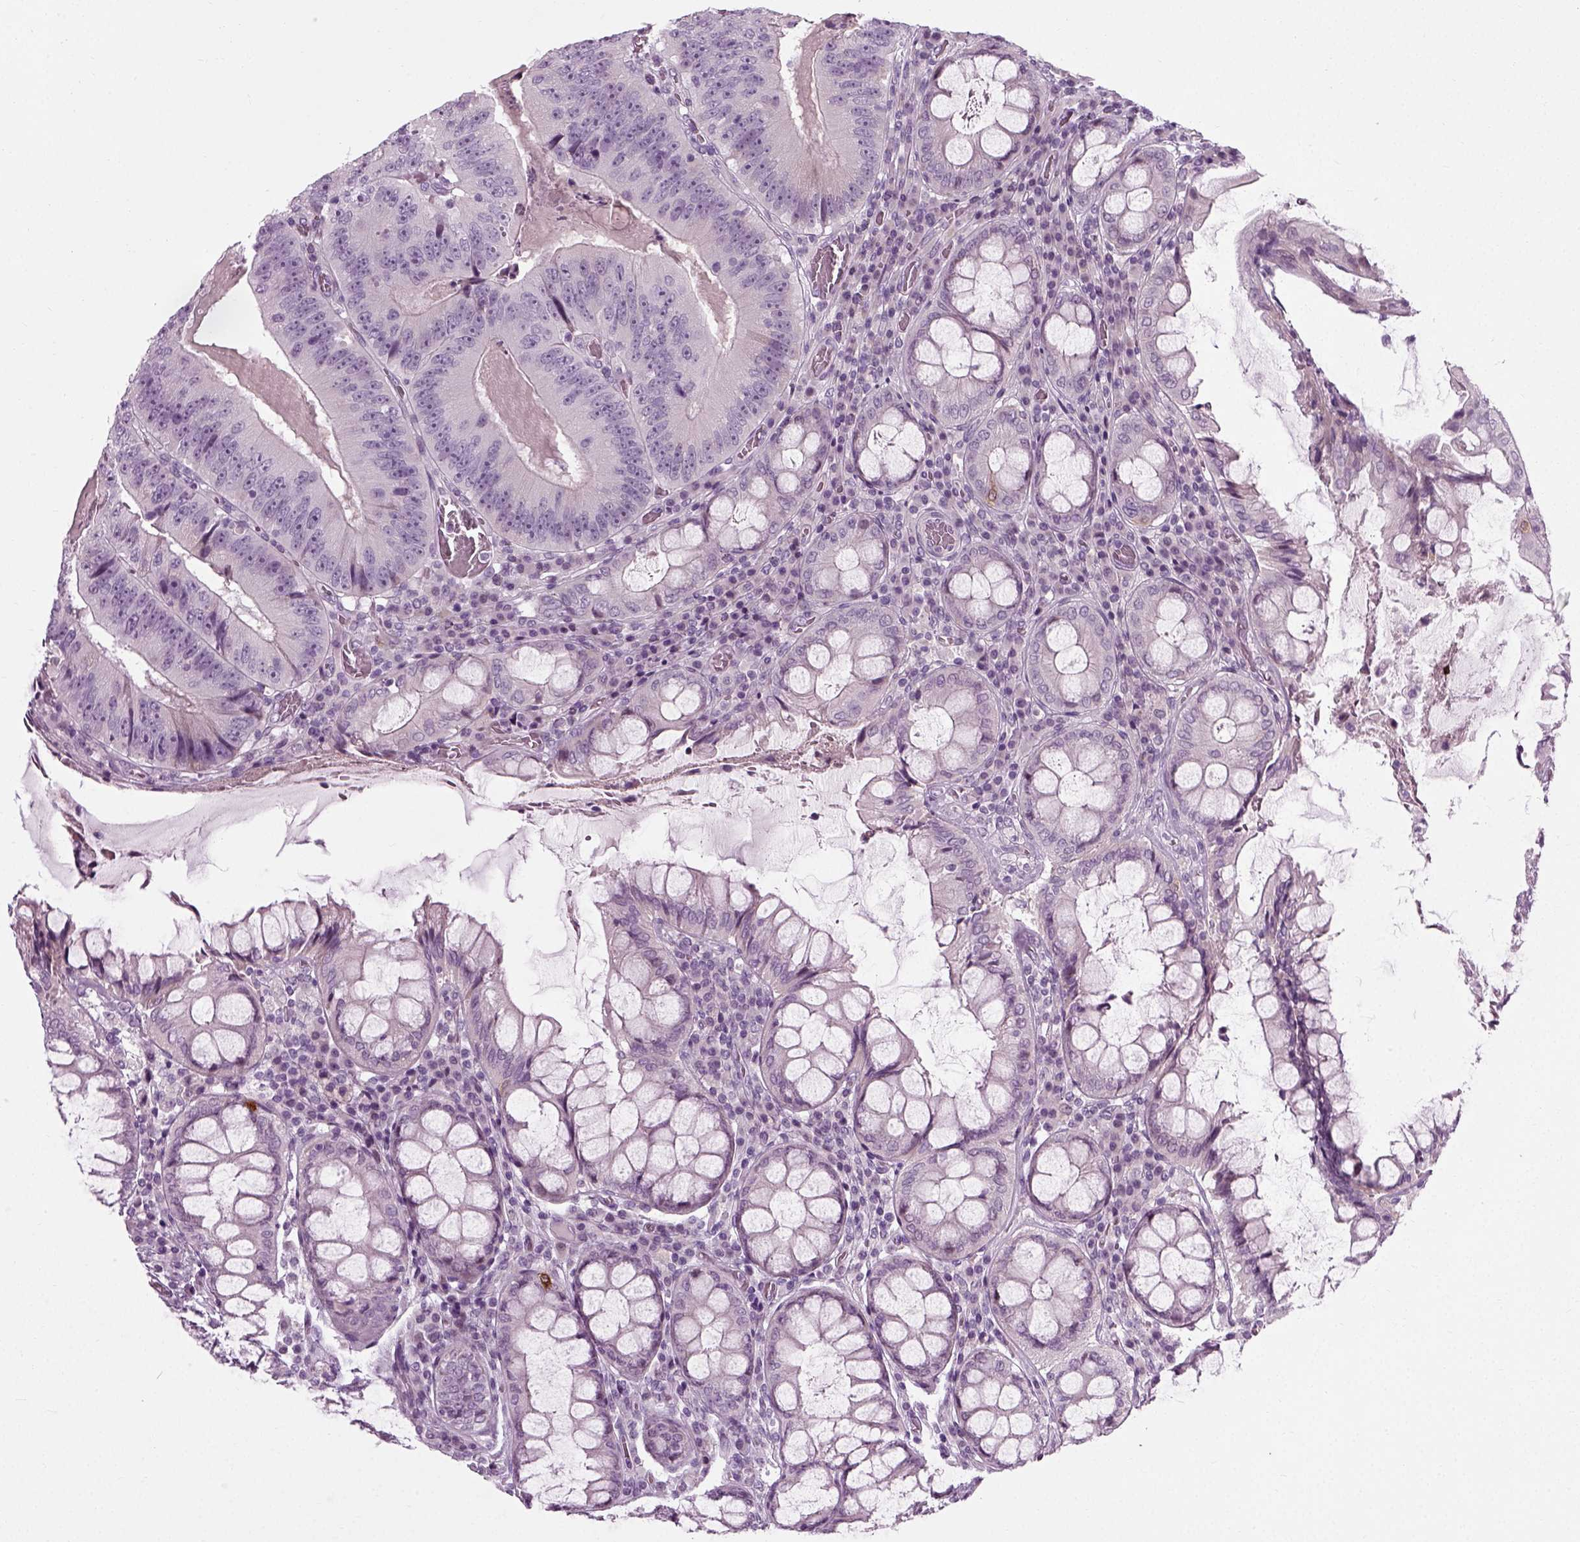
{"staining": {"intensity": "negative", "quantity": "none", "location": "none"}, "tissue": "colorectal cancer", "cell_type": "Tumor cells", "image_type": "cancer", "snomed": [{"axis": "morphology", "description": "Adenocarcinoma, NOS"}, {"axis": "topography", "description": "Colon"}], "caption": "DAB immunohistochemical staining of human colorectal adenocarcinoma displays no significant positivity in tumor cells.", "gene": "SCG5", "patient": {"sex": "female", "age": 86}}